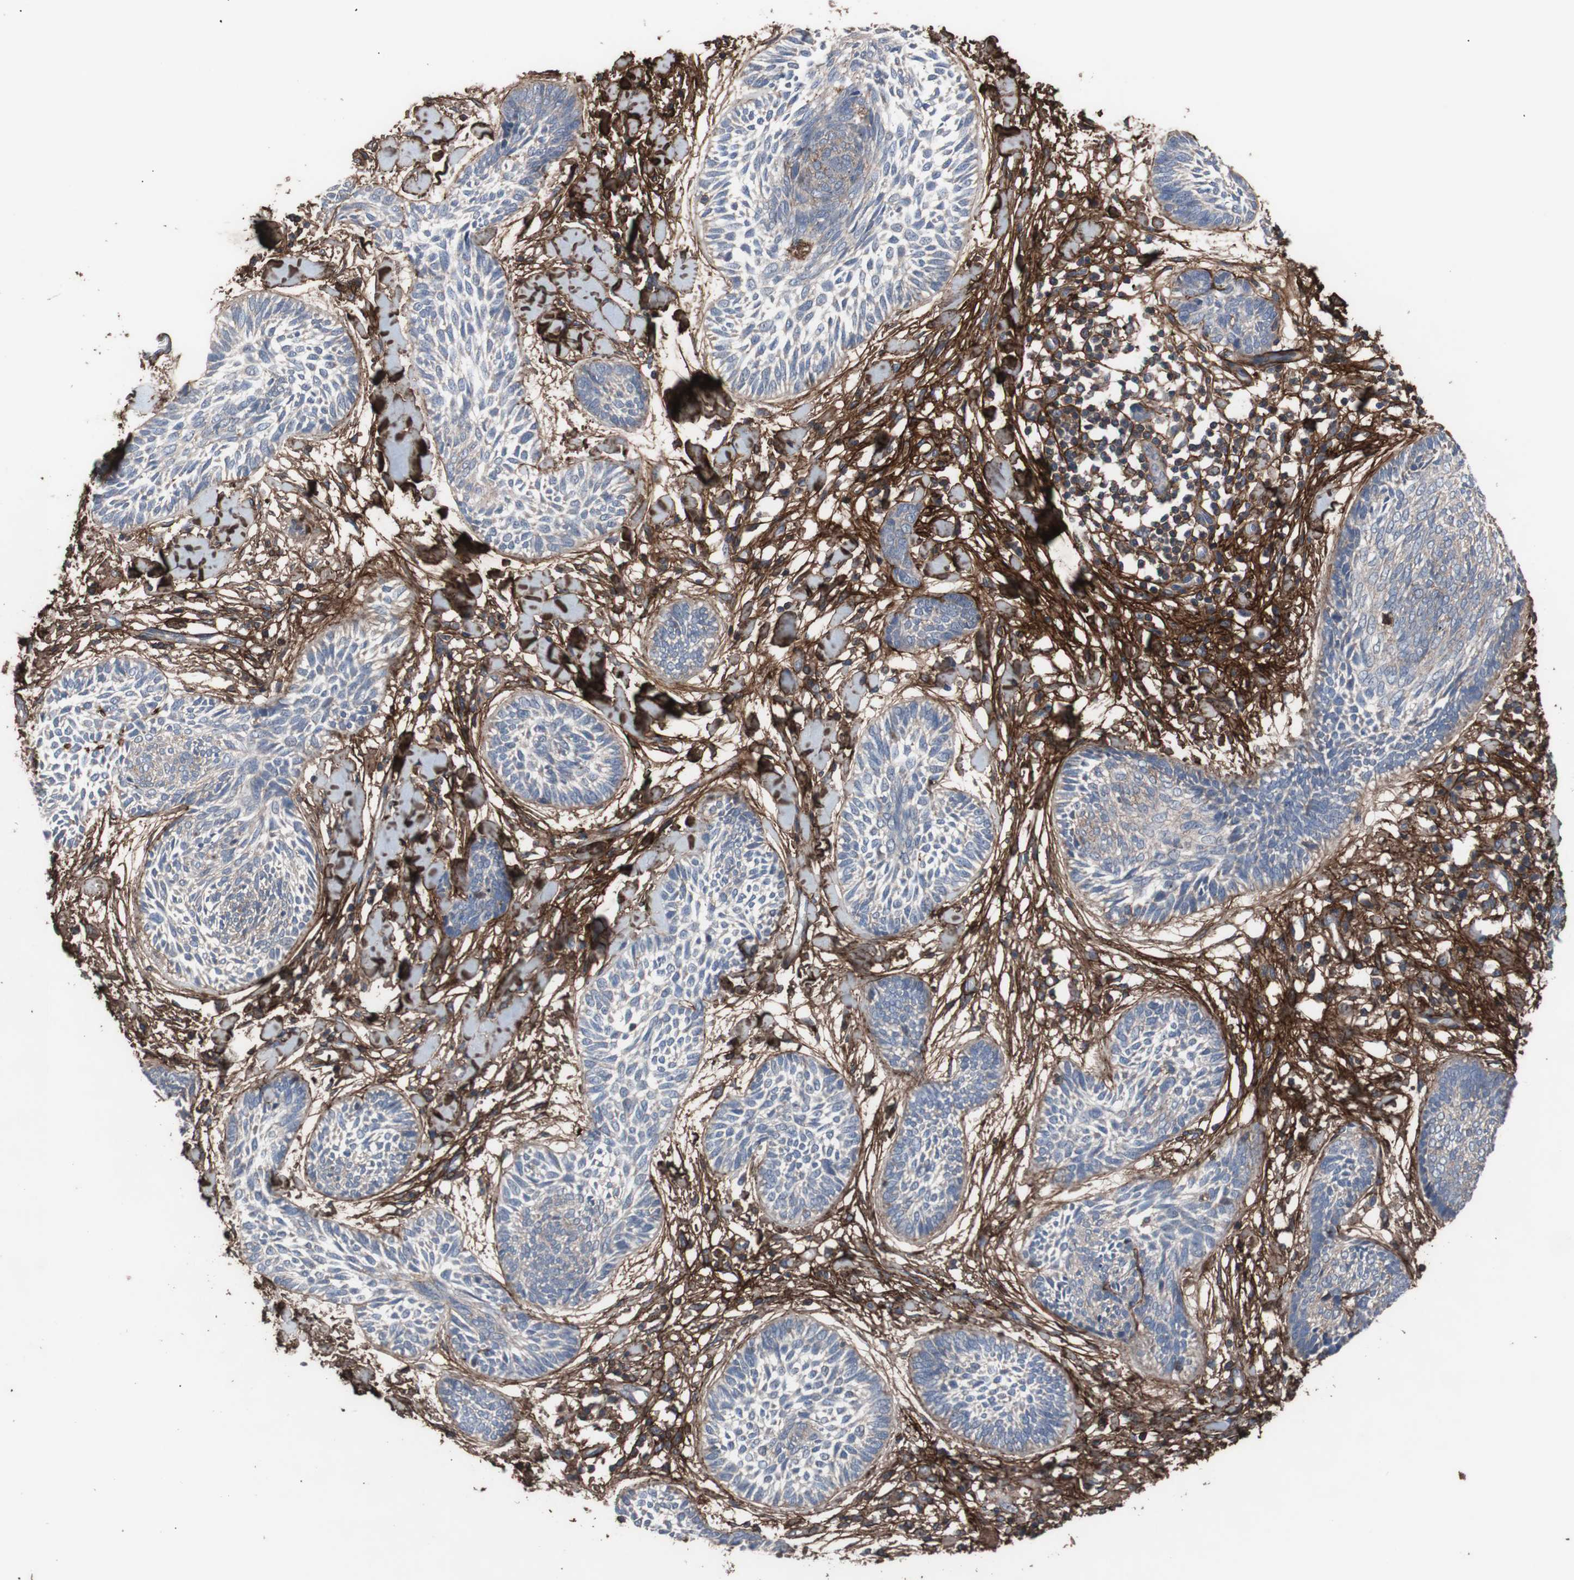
{"staining": {"intensity": "weak", "quantity": "<25%", "location": "cytoplasmic/membranous"}, "tissue": "skin cancer", "cell_type": "Tumor cells", "image_type": "cancer", "snomed": [{"axis": "morphology", "description": "Papilloma, NOS"}, {"axis": "morphology", "description": "Basal cell carcinoma"}, {"axis": "topography", "description": "Skin"}], "caption": "Immunohistochemistry of human skin cancer (basal cell carcinoma) exhibits no positivity in tumor cells.", "gene": "COL6A2", "patient": {"sex": "male", "age": 87}}